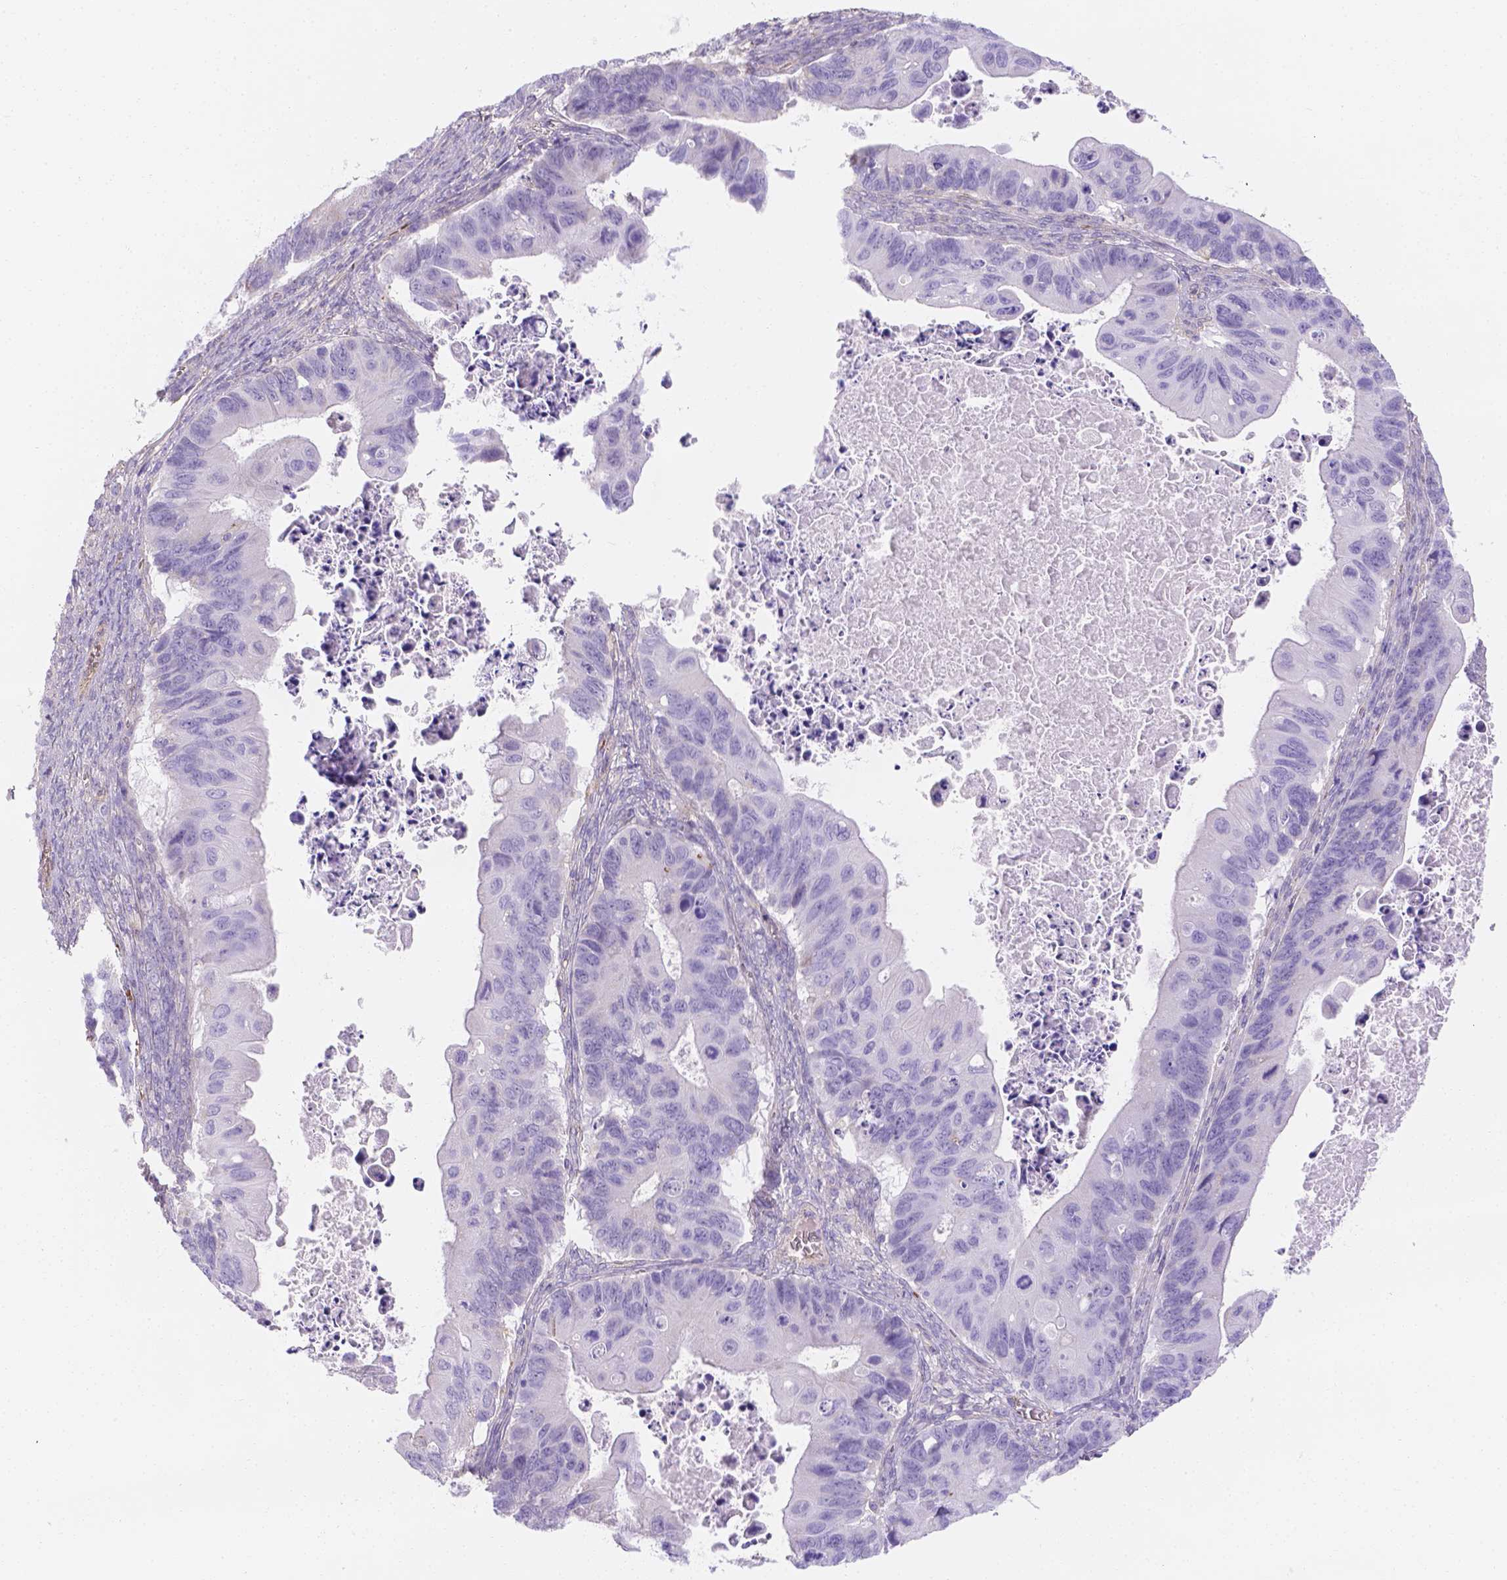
{"staining": {"intensity": "negative", "quantity": "none", "location": "none"}, "tissue": "ovarian cancer", "cell_type": "Tumor cells", "image_type": "cancer", "snomed": [{"axis": "morphology", "description": "Cystadenocarcinoma, mucinous, NOS"}, {"axis": "topography", "description": "Ovary"}], "caption": "High magnification brightfield microscopy of mucinous cystadenocarcinoma (ovarian) stained with DAB (3,3'-diaminobenzidine) (brown) and counterstained with hematoxylin (blue): tumor cells show no significant staining. The staining was performed using DAB (3,3'-diaminobenzidine) to visualize the protein expression in brown, while the nuclei were stained in blue with hematoxylin (Magnification: 20x).", "gene": "SLC40A1", "patient": {"sex": "female", "age": 64}}